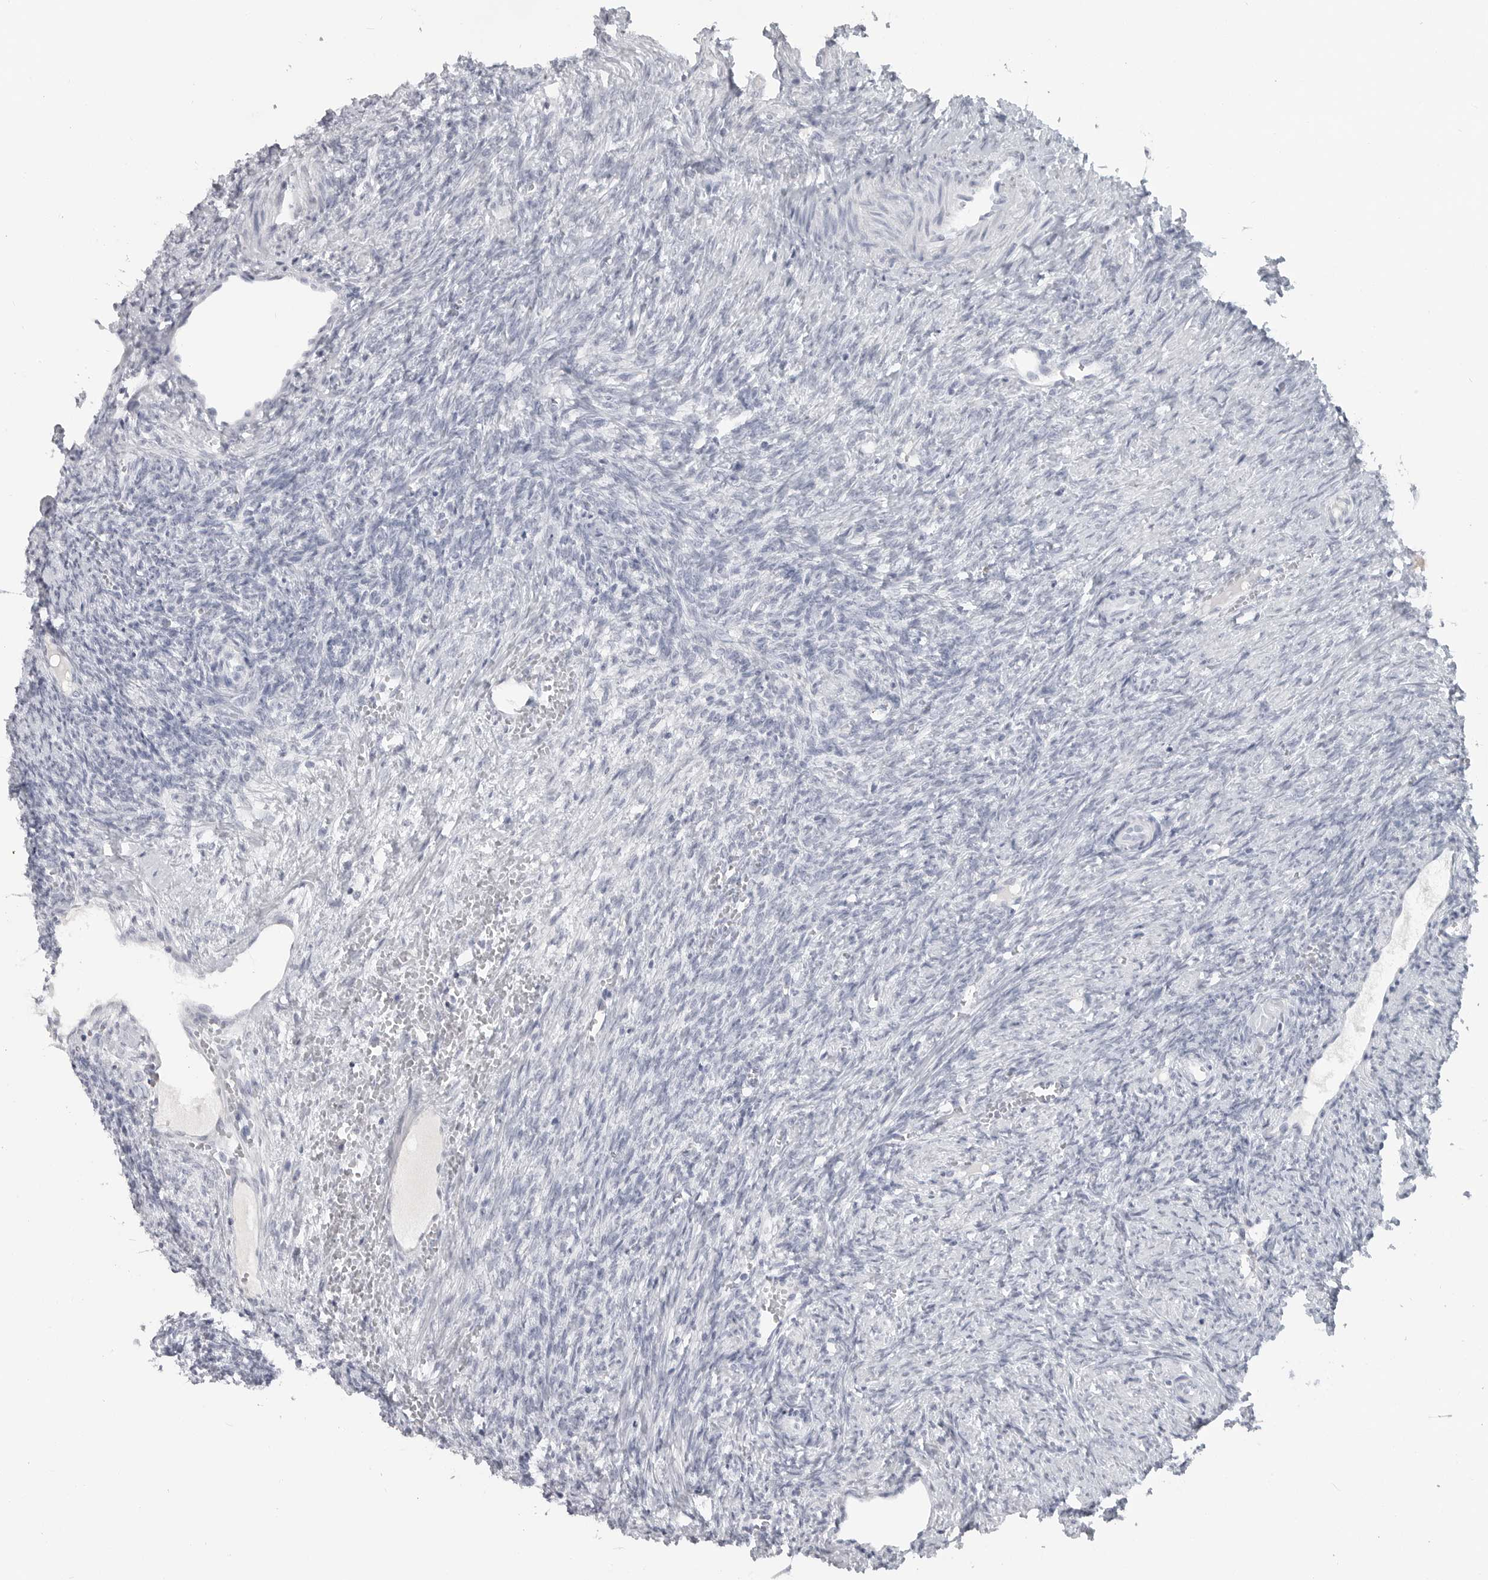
{"staining": {"intensity": "negative", "quantity": "none", "location": "none"}, "tissue": "ovary", "cell_type": "Follicle cells", "image_type": "normal", "snomed": [{"axis": "morphology", "description": "Normal tissue, NOS"}, {"axis": "topography", "description": "Ovary"}], "caption": "A high-resolution micrograph shows immunohistochemistry (IHC) staining of normal ovary, which exhibits no significant expression in follicle cells.", "gene": "LY6D", "patient": {"sex": "female", "age": 41}}